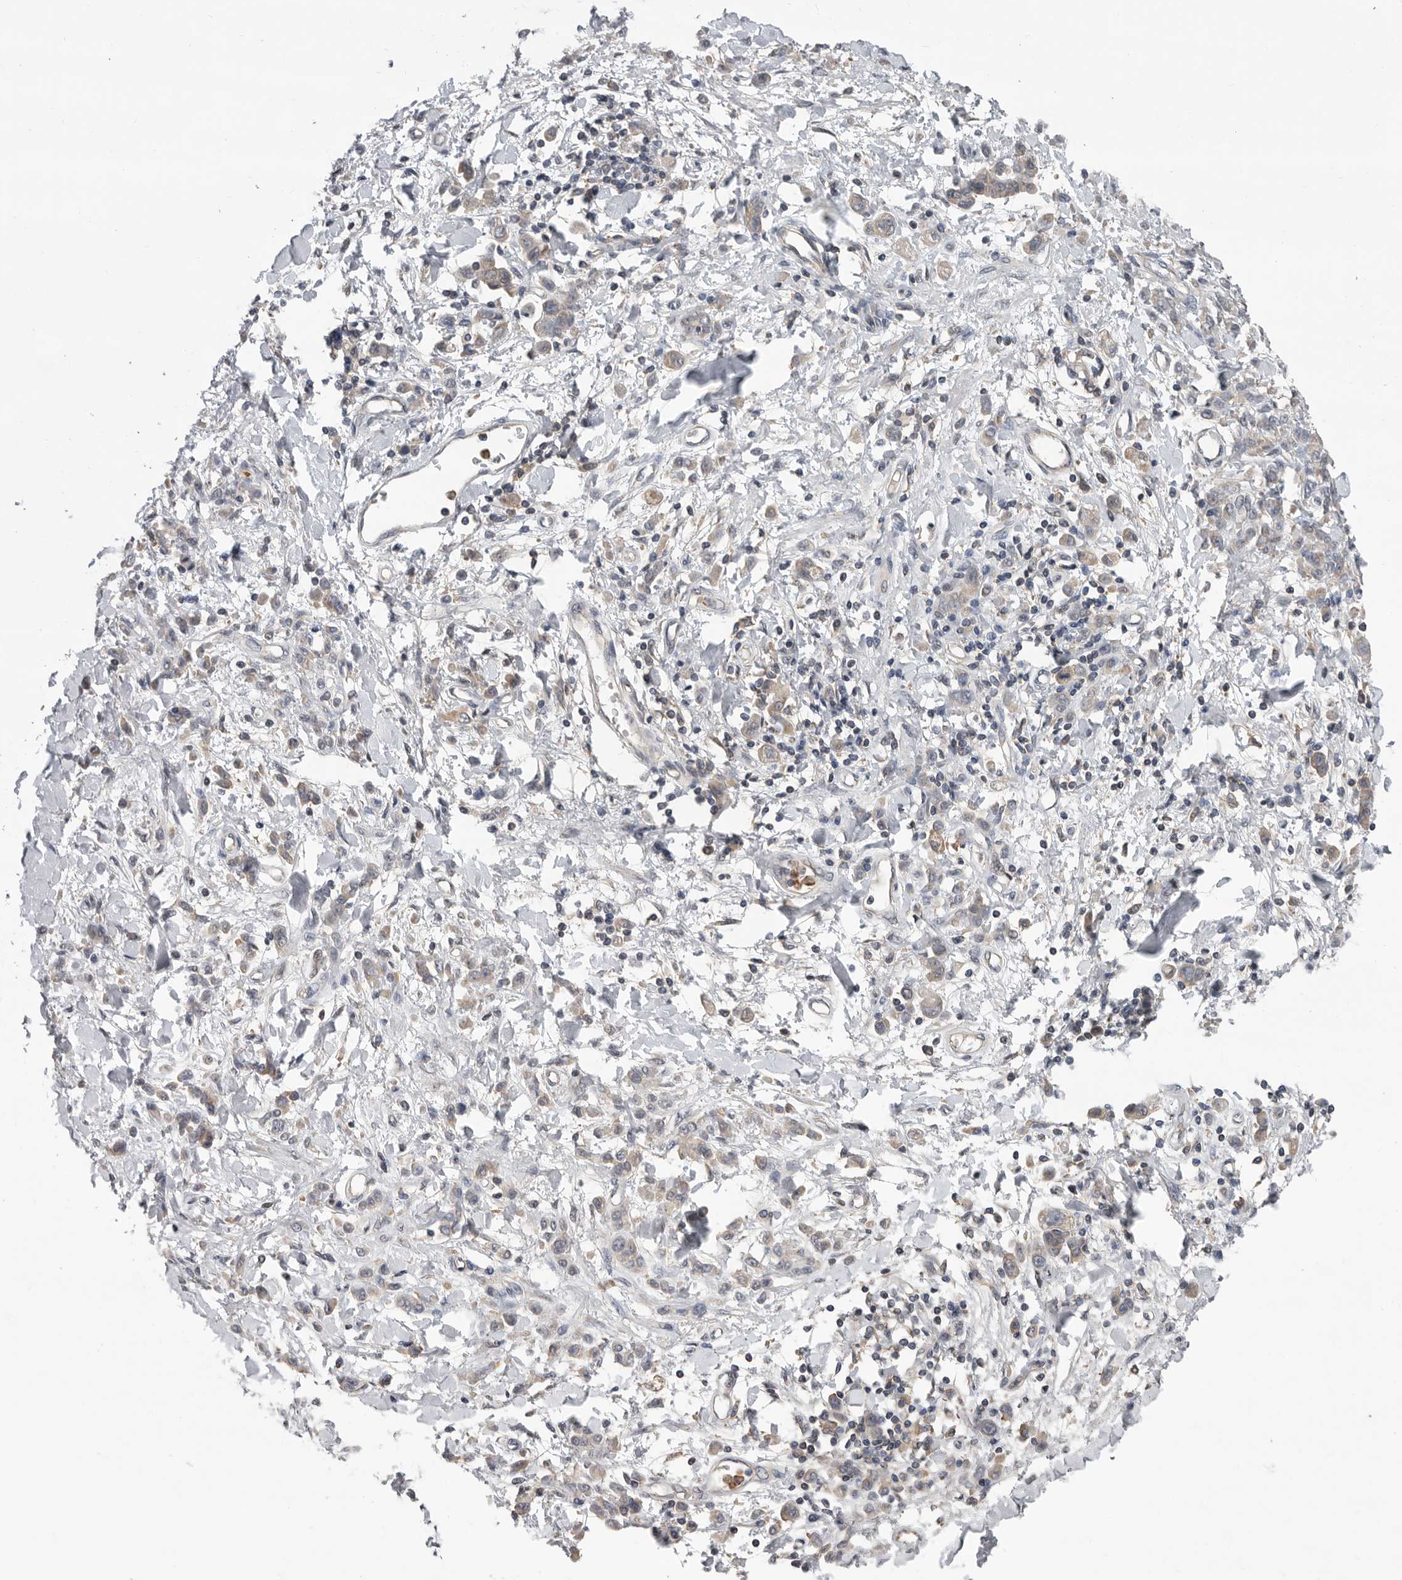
{"staining": {"intensity": "weak", "quantity": "<25%", "location": "cytoplasmic/membranous"}, "tissue": "stomach cancer", "cell_type": "Tumor cells", "image_type": "cancer", "snomed": [{"axis": "morphology", "description": "Normal tissue, NOS"}, {"axis": "morphology", "description": "Adenocarcinoma, NOS"}, {"axis": "topography", "description": "Stomach"}], "caption": "Tumor cells show no significant positivity in stomach cancer.", "gene": "KLK5", "patient": {"sex": "male", "age": 82}}